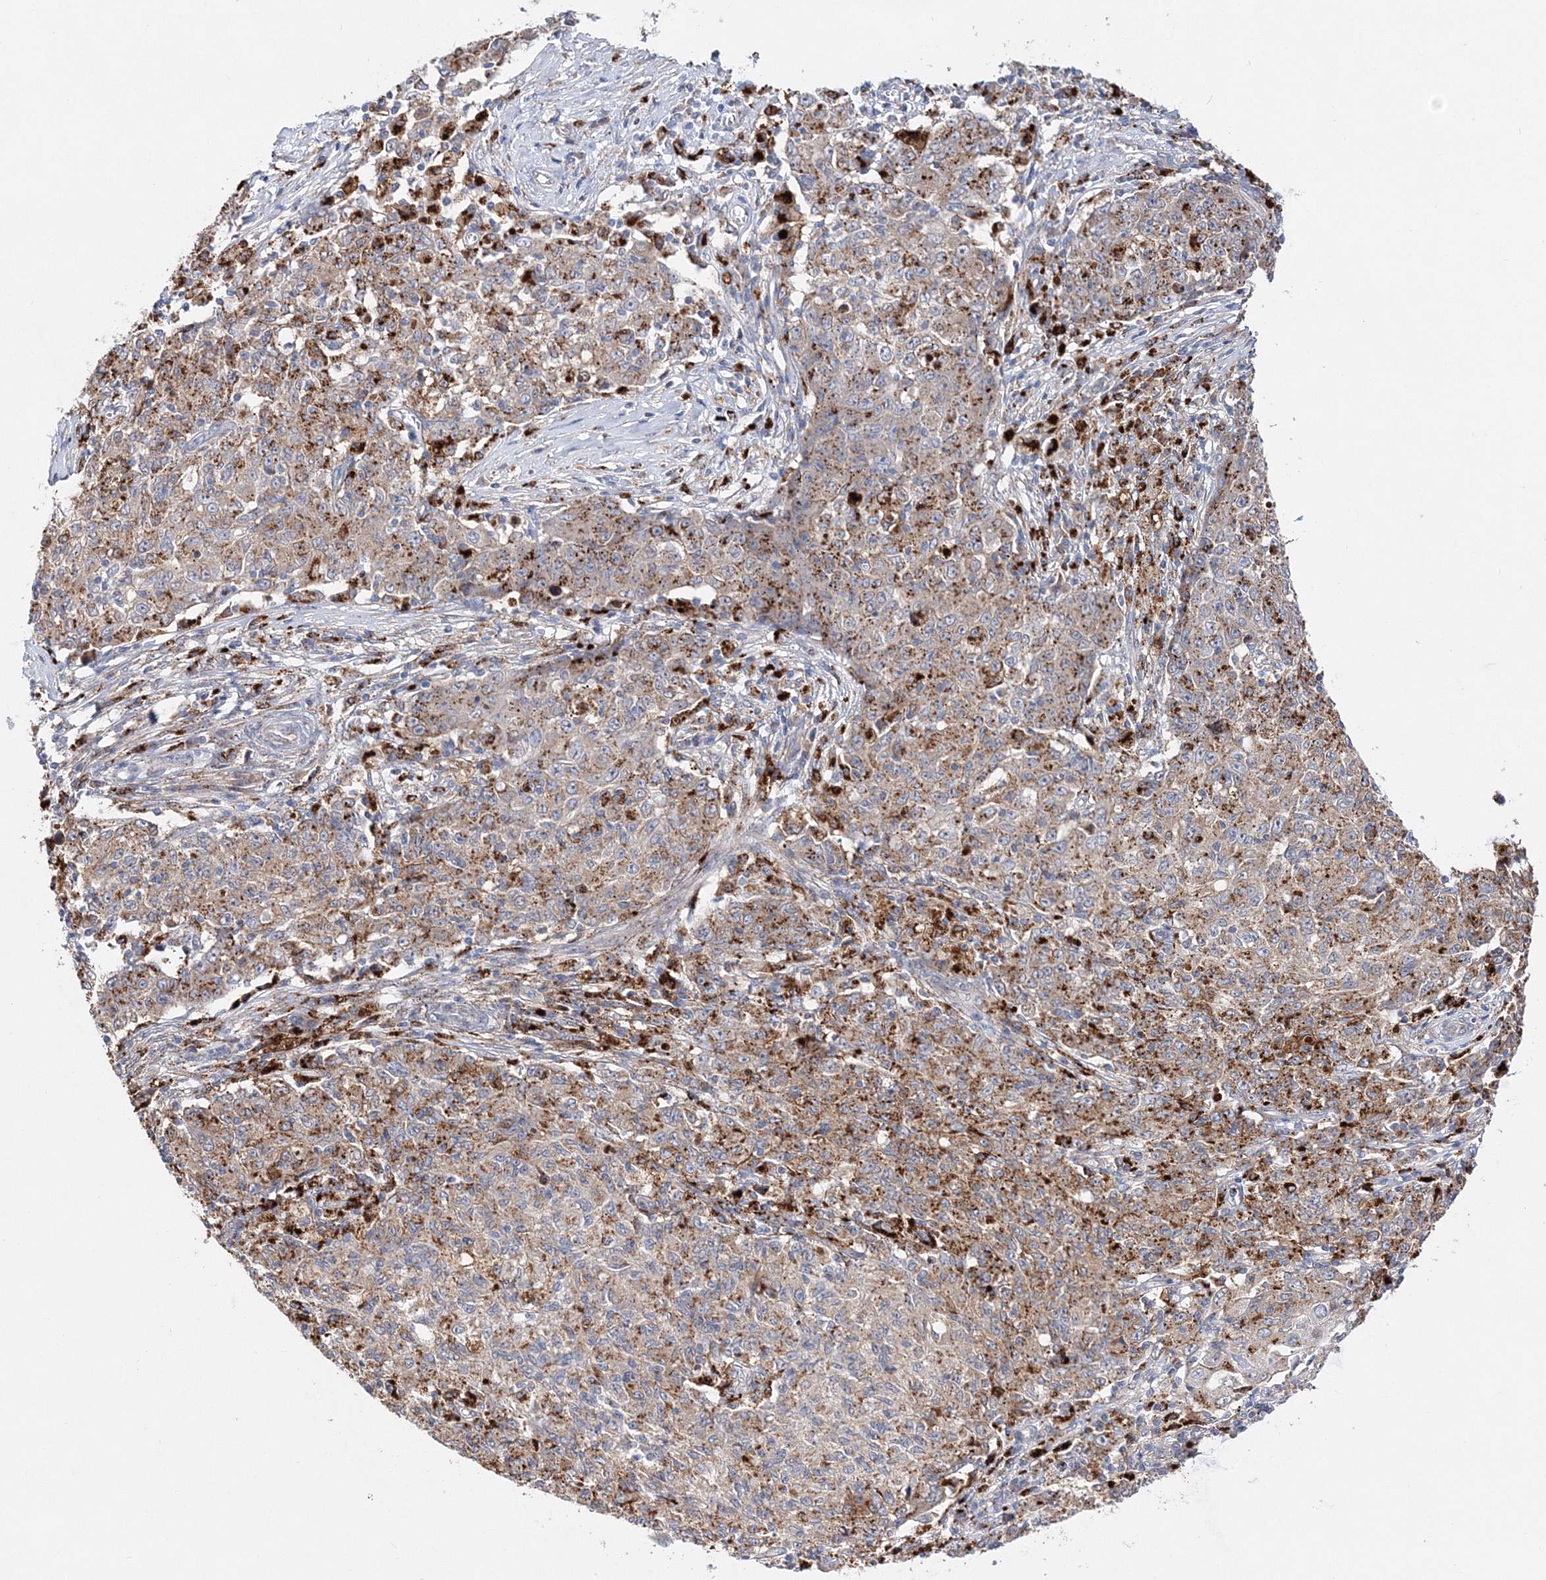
{"staining": {"intensity": "moderate", "quantity": ">75%", "location": "cytoplasmic/membranous"}, "tissue": "ovarian cancer", "cell_type": "Tumor cells", "image_type": "cancer", "snomed": [{"axis": "morphology", "description": "Carcinoma, endometroid"}, {"axis": "topography", "description": "Ovary"}], "caption": "Immunohistochemical staining of human endometroid carcinoma (ovarian) exhibits medium levels of moderate cytoplasmic/membranous expression in approximately >75% of tumor cells.", "gene": "C3orf38", "patient": {"sex": "female", "age": 42}}